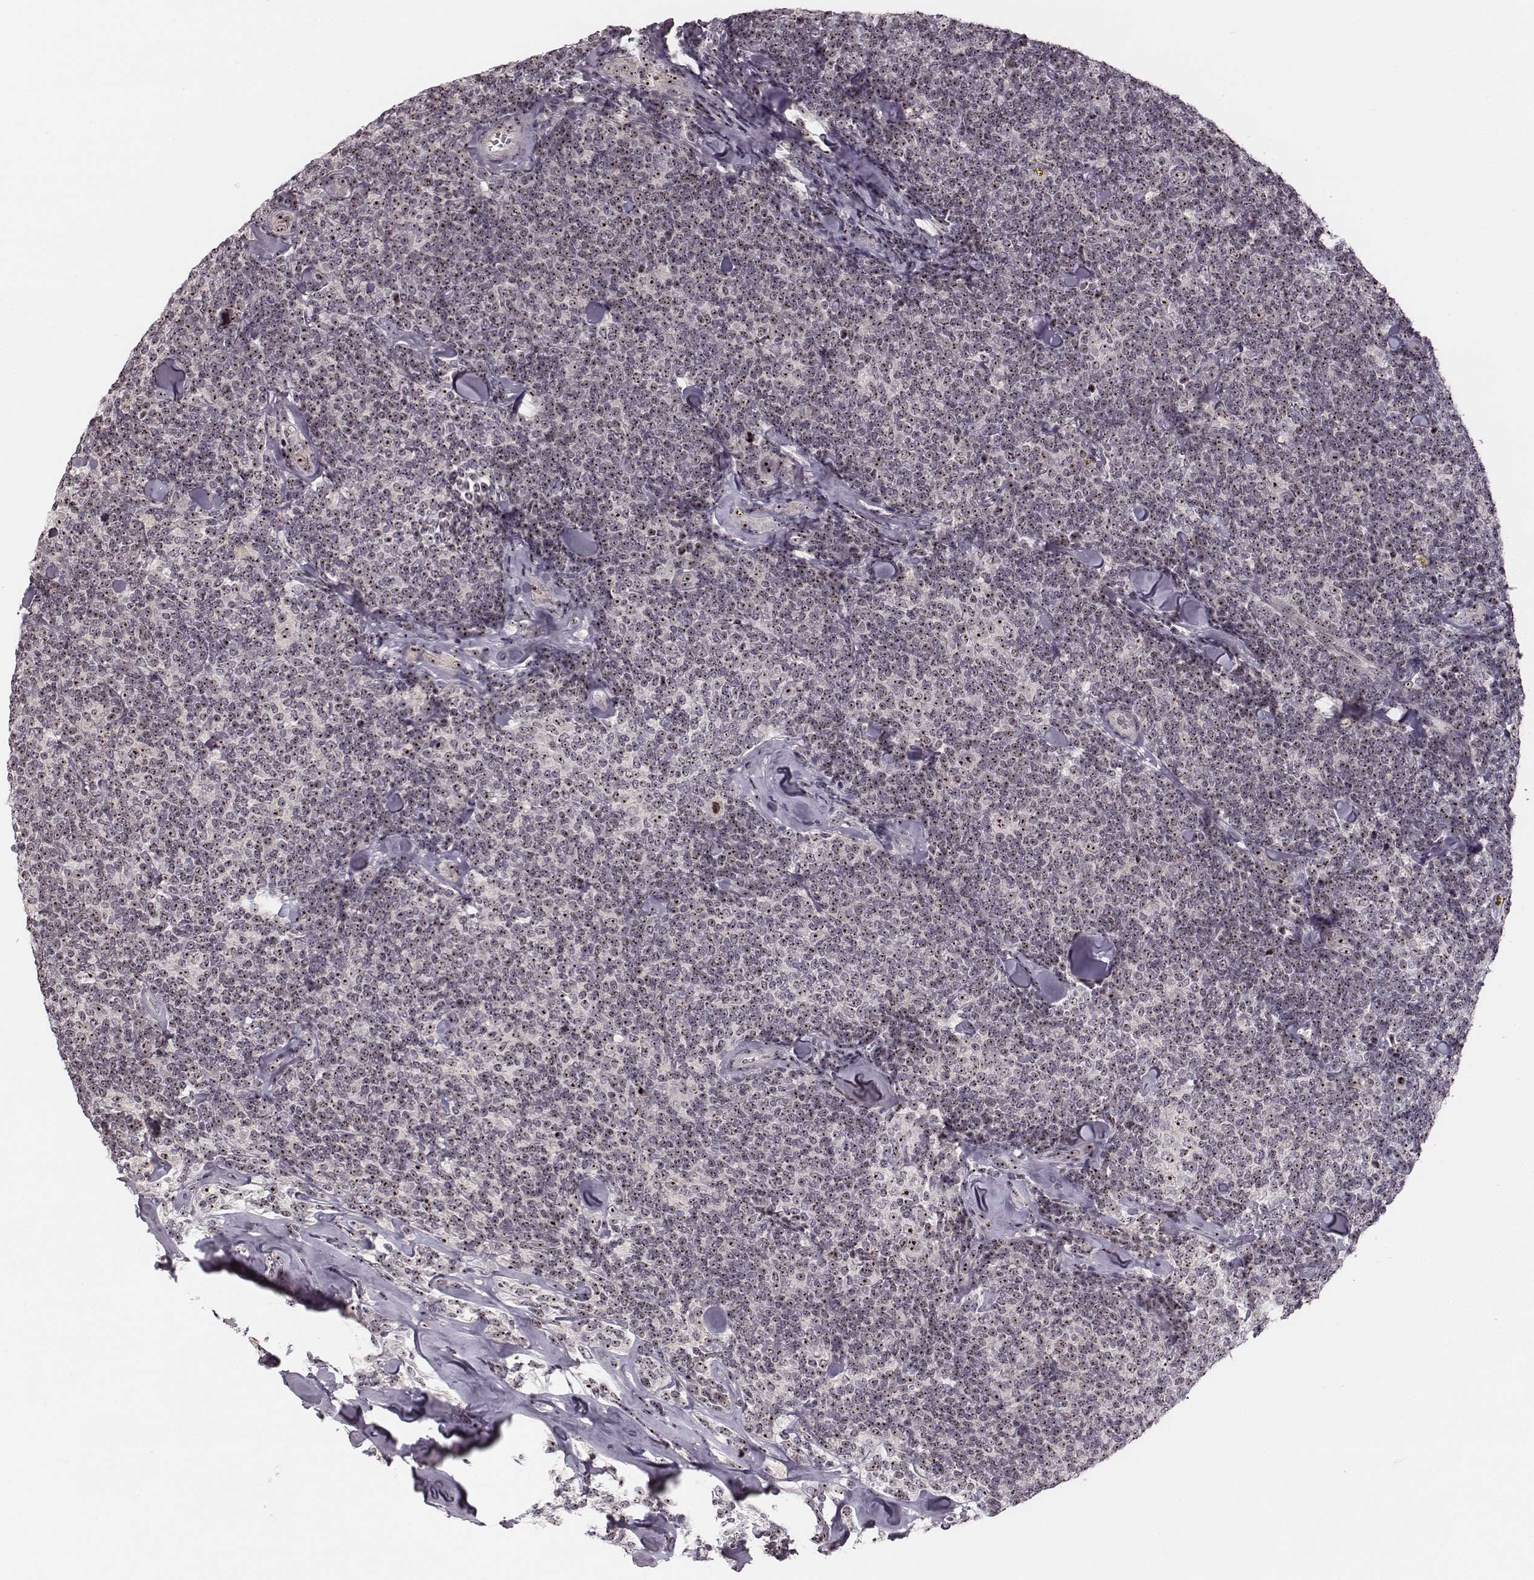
{"staining": {"intensity": "moderate", "quantity": ">75%", "location": "nuclear"}, "tissue": "lymphoma", "cell_type": "Tumor cells", "image_type": "cancer", "snomed": [{"axis": "morphology", "description": "Malignant lymphoma, non-Hodgkin's type, Low grade"}, {"axis": "topography", "description": "Lymph node"}], "caption": "A brown stain shows moderate nuclear positivity of a protein in human lymphoma tumor cells.", "gene": "NOP56", "patient": {"sex": "female", "age": 56}}